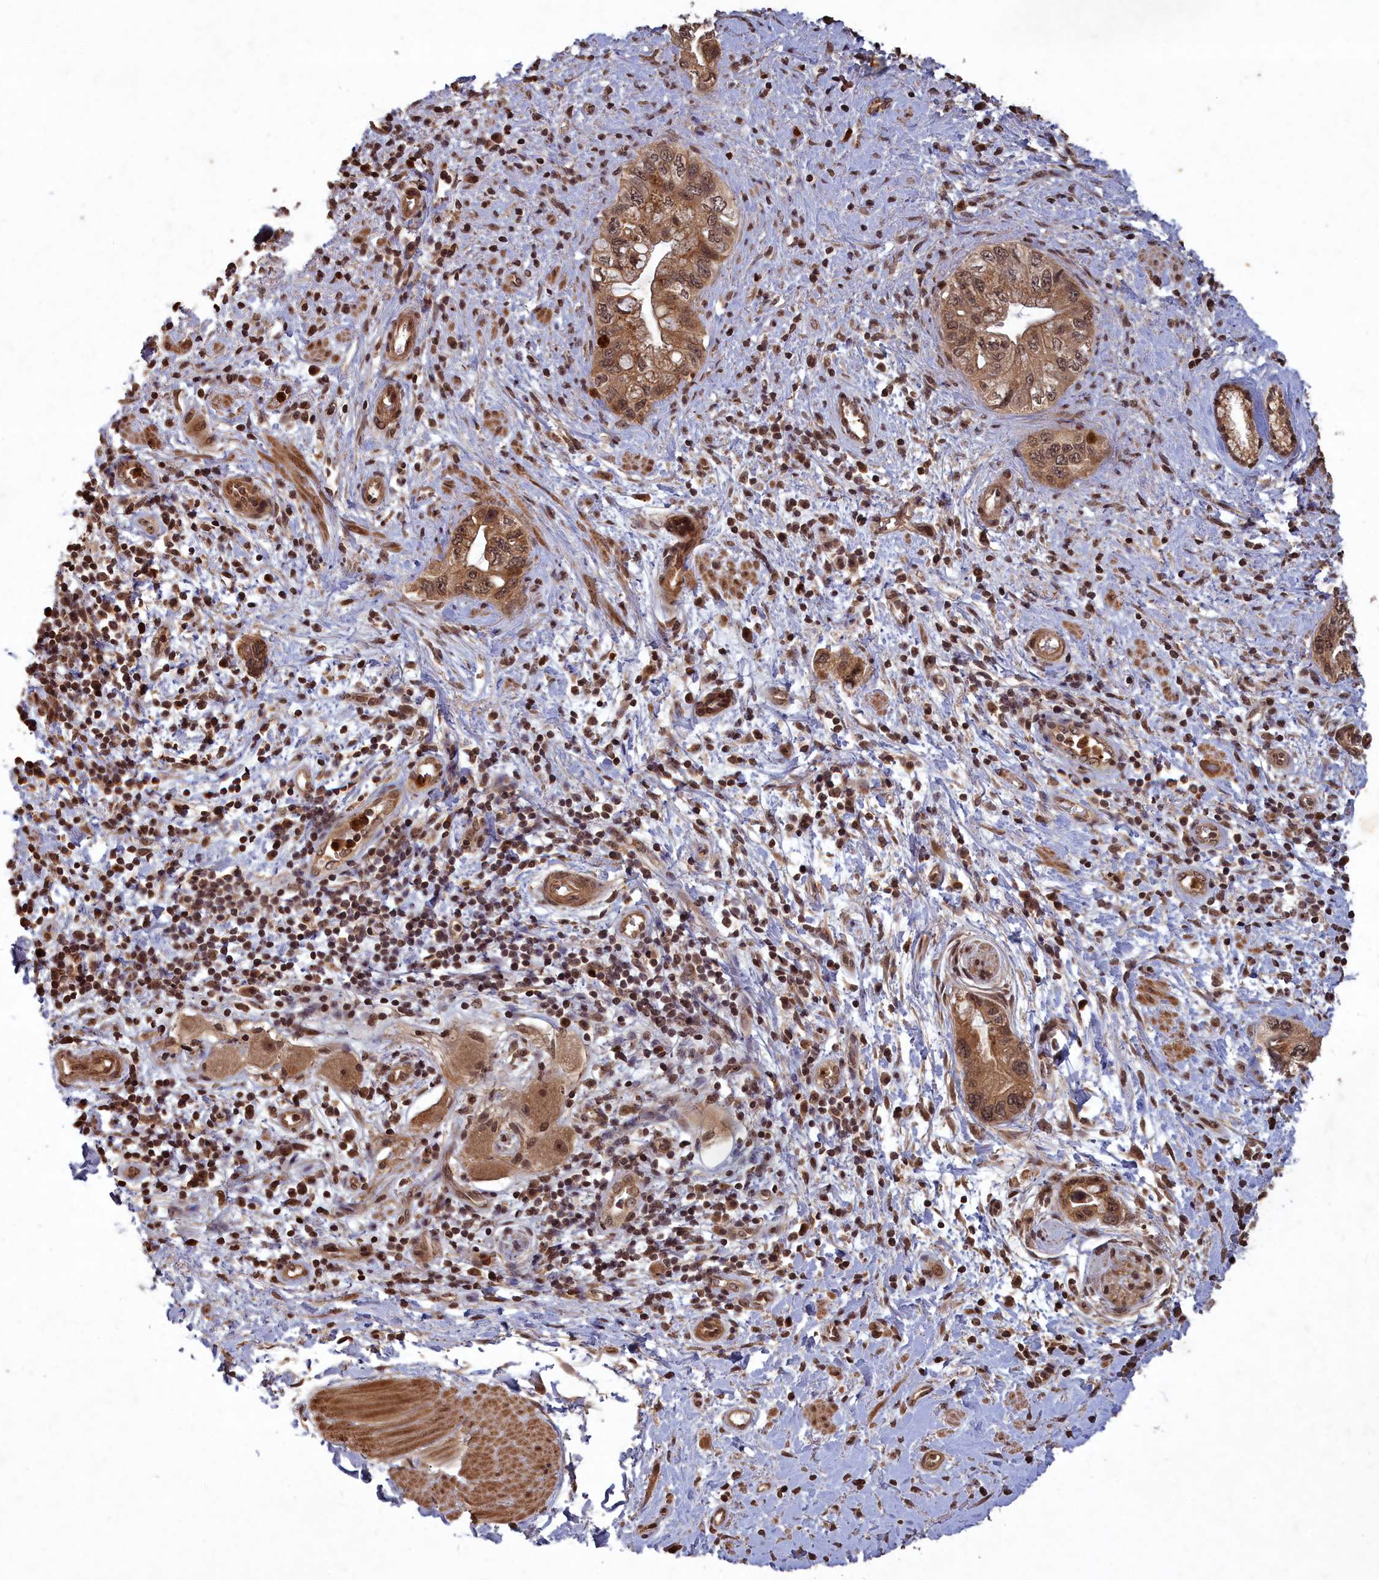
{"staining": {"intensity": "moderate", "quantity": ">75%", "location": "cytoplasmic/membranous,nuclear"}, "tissue": "pancreatic cancer", "cell_type": "Tumor cells", "image_type": "cancer", "snomed": [{"axis": "morphology", "description": "Adenocarcinoma, NOS"}, {"axis": "topography", "description": "Pancreas"}], "caption": "Pancreatic cancer (adenocarcinoma) stained with IHC reveals moderate cytoplasmic/membranous and nuclear positivity in approximately >75% of tumor cells.", "gene": "SRMS", "patient": {"sex": "female", "age": 73}}